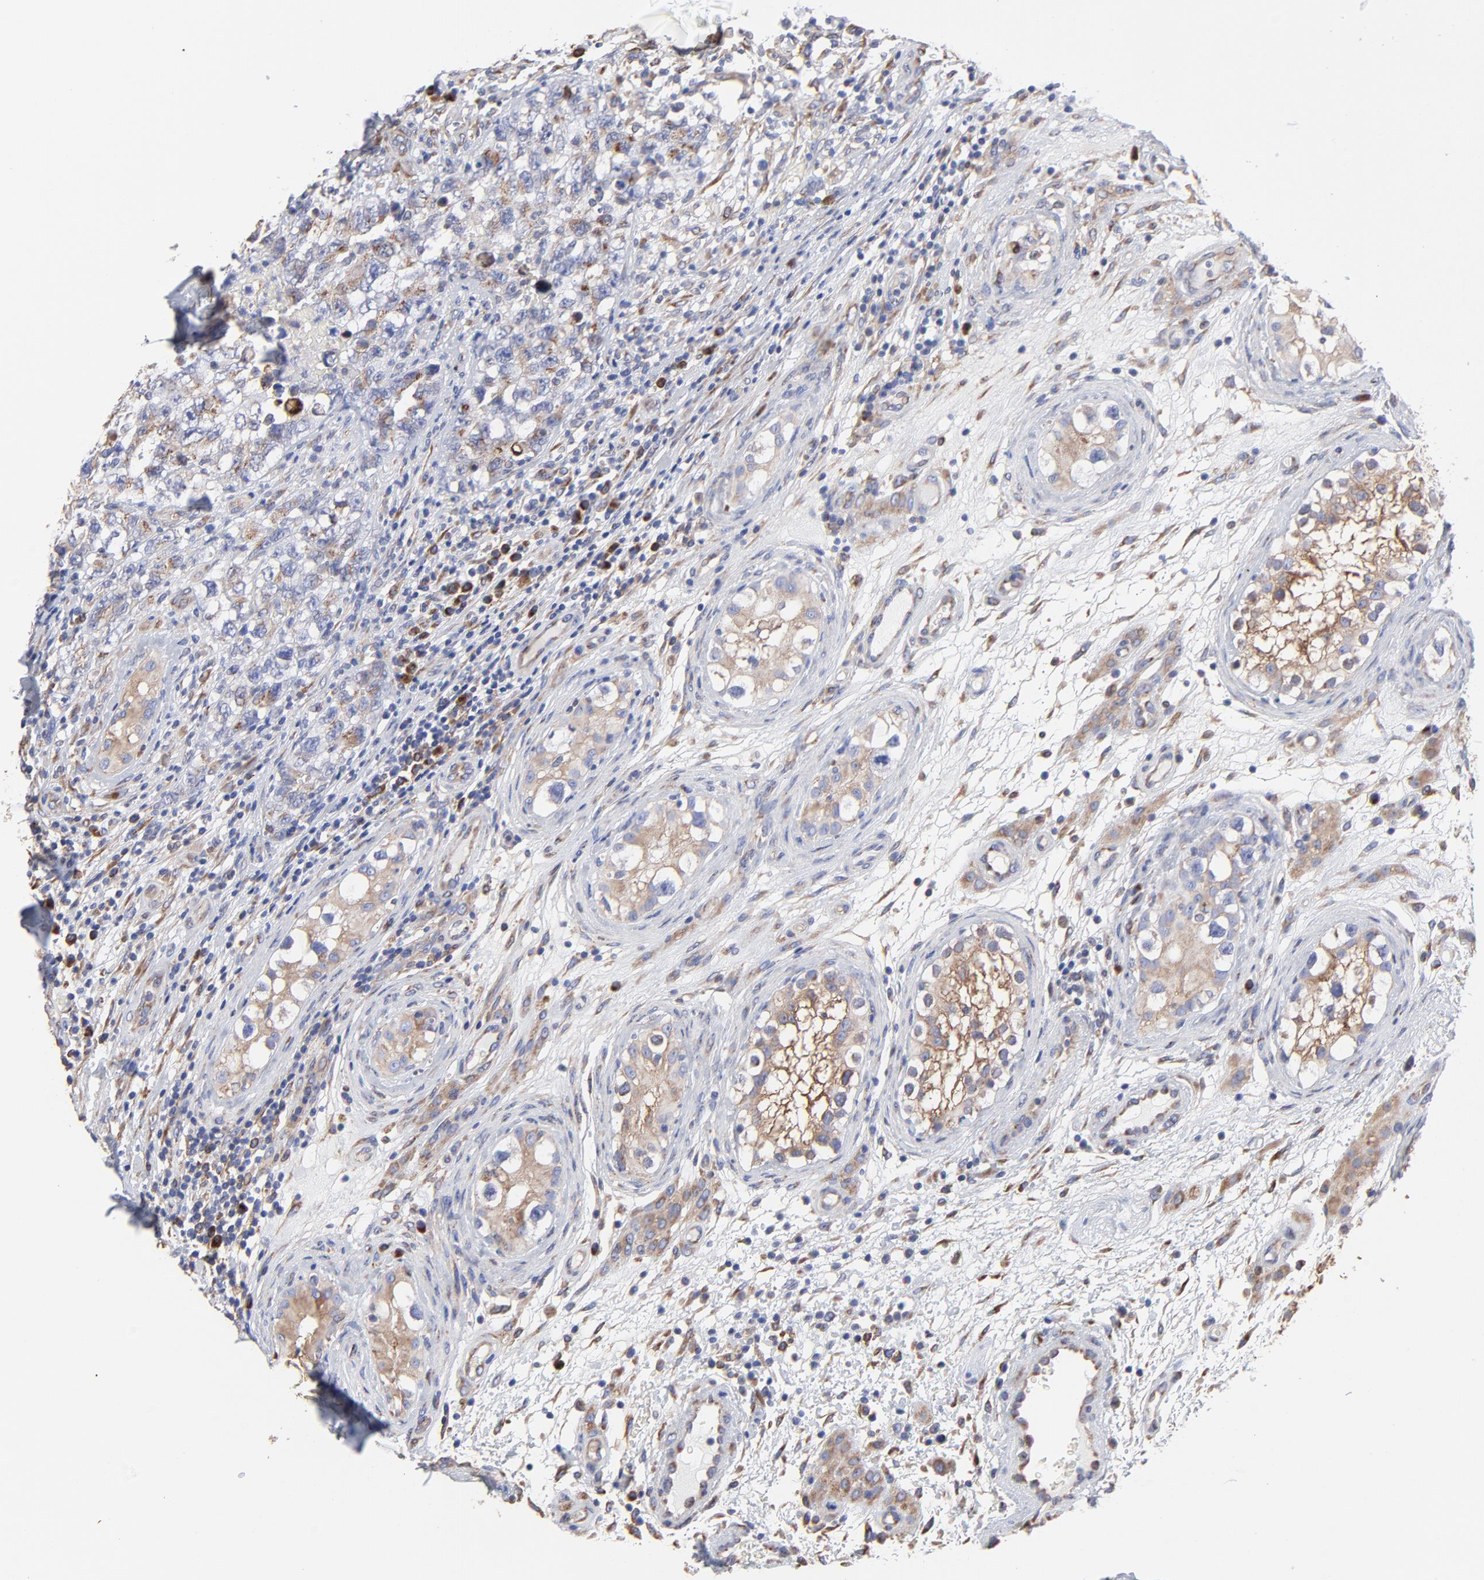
{"staining": {"intensity": "negative", "quantity": "none", "location": "none"}, "tissue": "testis cancer", "cell_type": "Tumor cells", "image_type": "cancer", "snomed": [{"axis": "morphology", "description": "Carcinoma, Embryonal, NOS"}, {"axis": "topography", "description": "Testis"}], "caption": "This is an immunohistochemistry histopathology image of testis embryonal carcinoma. There is no expression in tumor cells.", "gene": "LMAN1", "patient": {"sex": "male", "age": 31}}